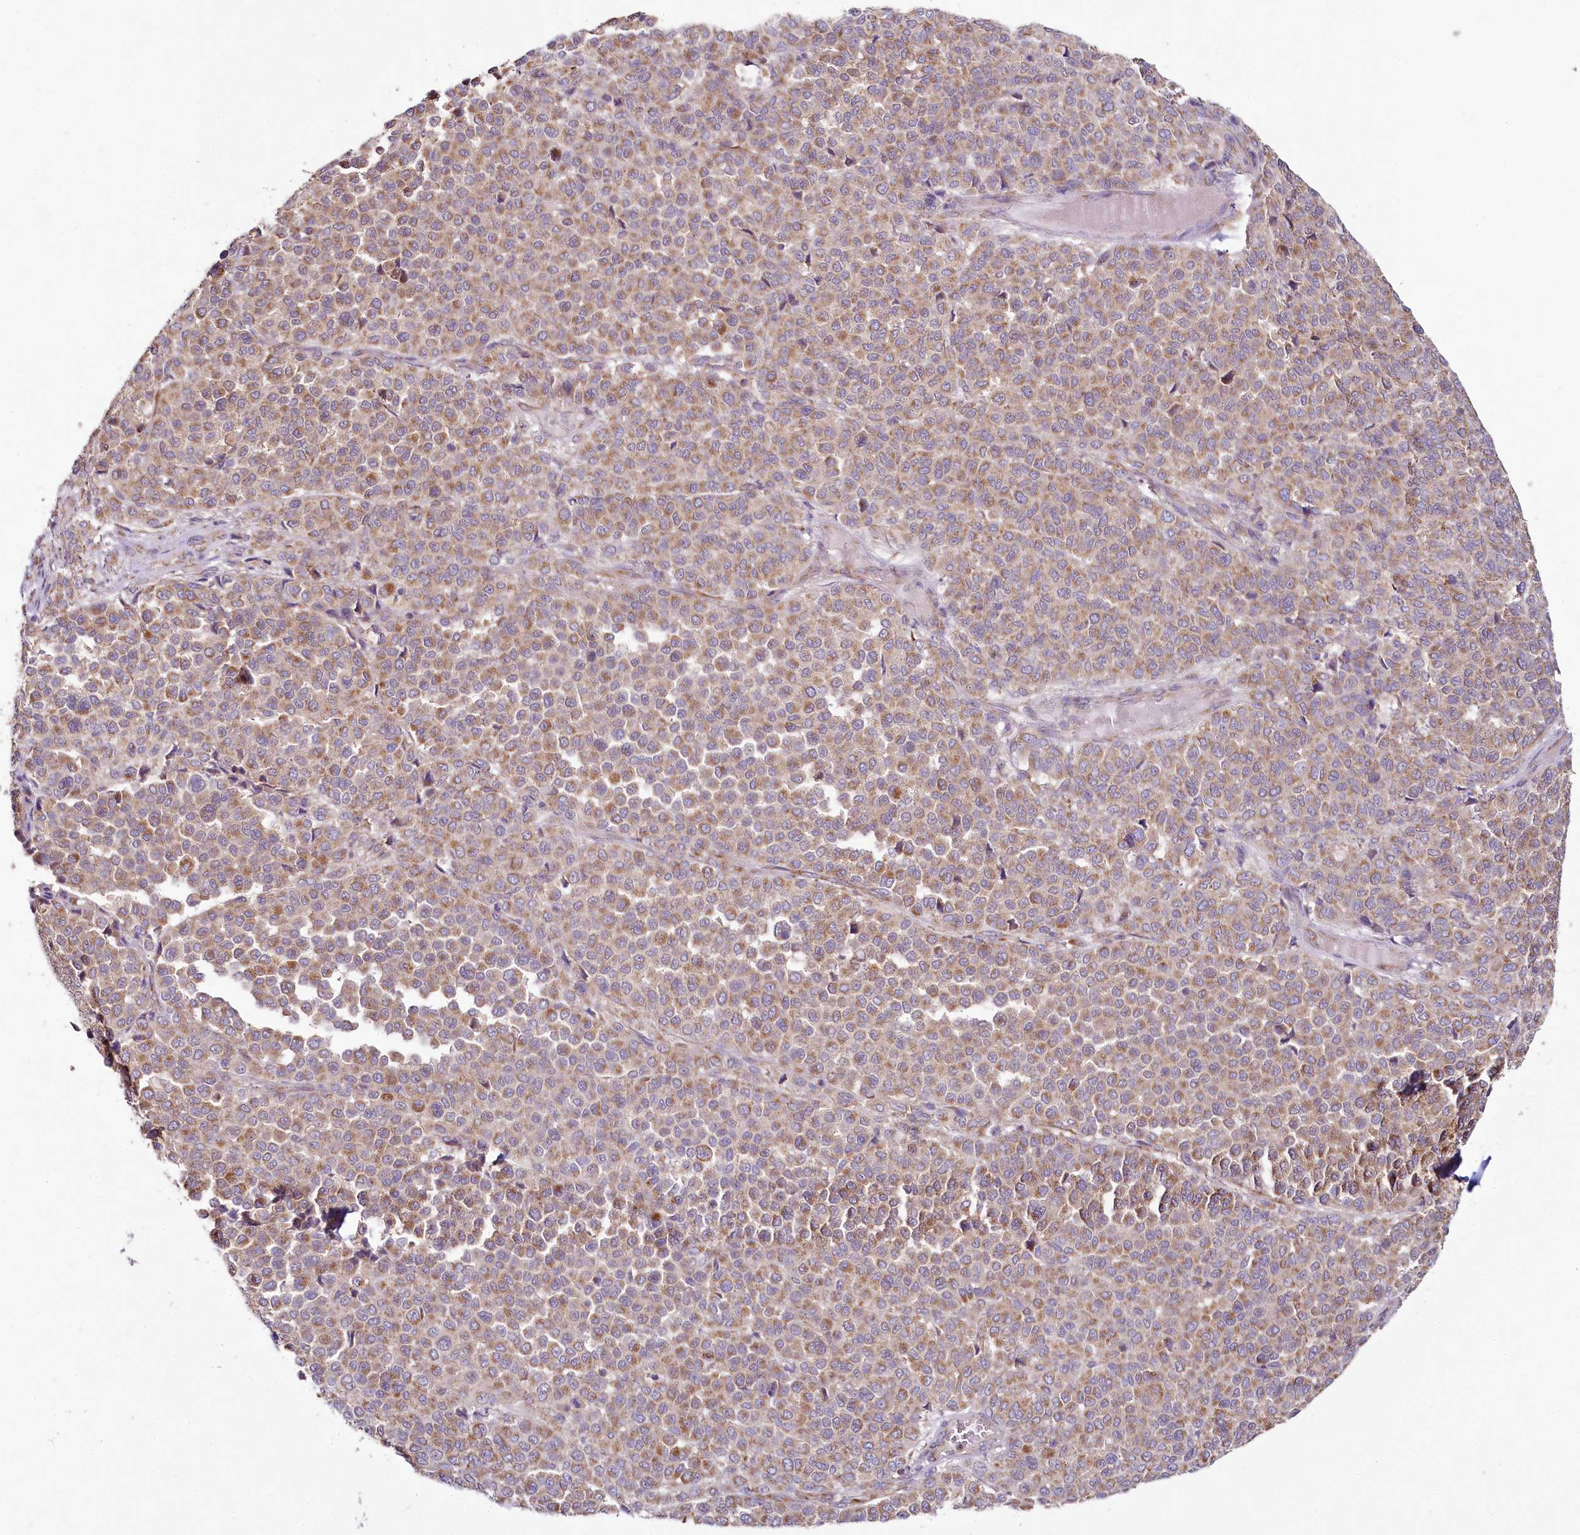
{"staining": {"intensity": "moderate", "quantity": ">75%", "location": "cytoplasmic/membranous"}, "tissue": "melanoma", "cell_type": "Tumor cells", "image_type": "cancer", "snomed": [{"axis": "morphology", "description": "Malignant melanoma, Metastatic site"}, {"axis": "topography", "description": "Pancreas"}], "caption": "IHC of melanoma reveals medium levels of moderate cytoplasmic/membranous staining in about >75% of tumor cells. The staining was performed using DAB (3,3'-diaminobenzidine), with brown indicating positive protein expression. Nuclei are stained blue with hematoxylin.", "gene": "ACOX2", "patient": {"sex": "female", "age": 30}}